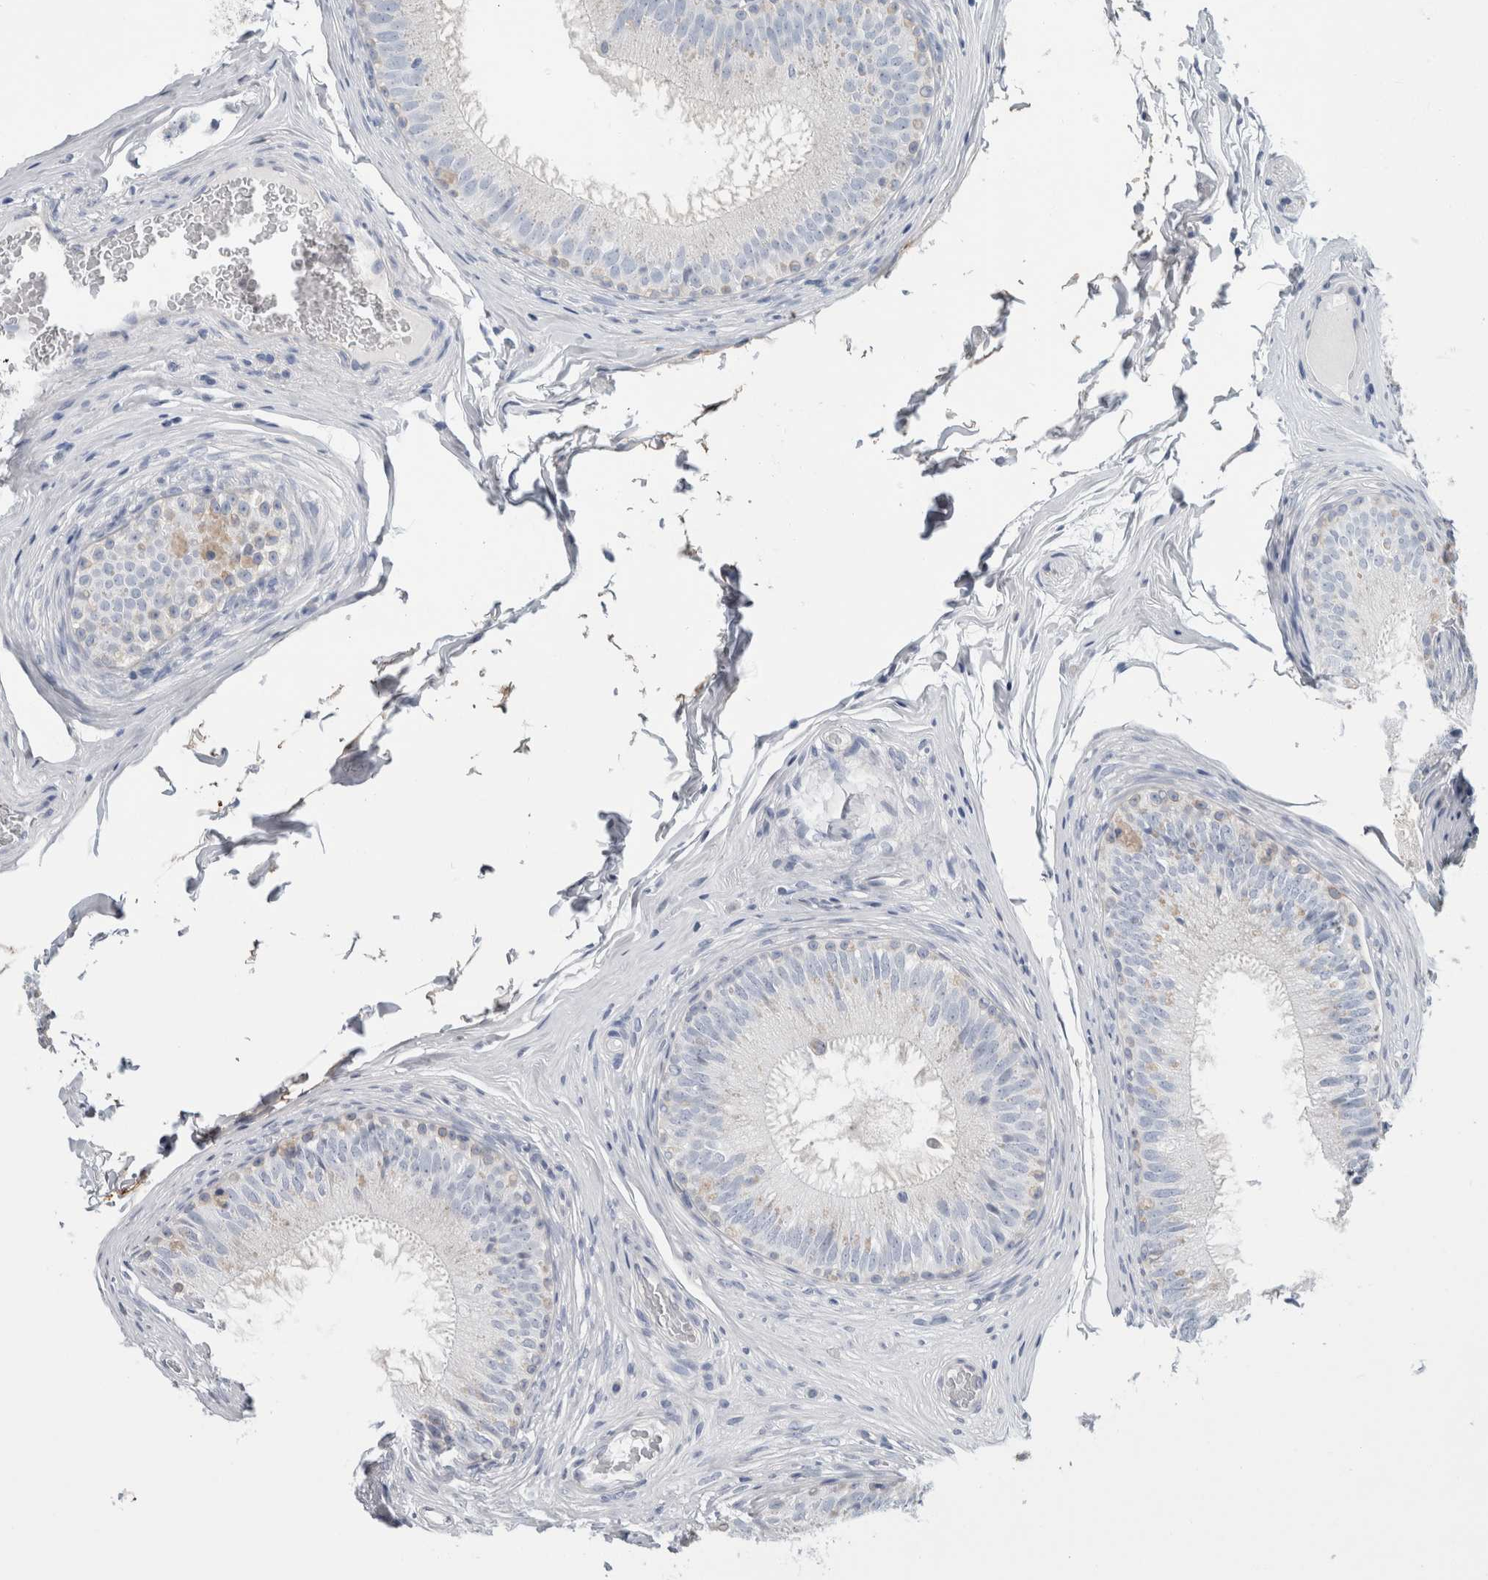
{"staining": {"intensity": "negative", "quantity": "none", "location": "none"}, "tissue": "epididymis", "cell_type": "Glandular cells", "image_type": "normal", "snomed": [{"axis": "morphology", "description": "Normal tissue, NOS"}, {"axis": "topography", "description": "Epididymis"}], "caption": "The immunohistochemistry (IHC) micrograph has no significant positivity in glandular cells of epididymis.", "gene": "CD55", "patient": {"sex": "male", "age": 32}}